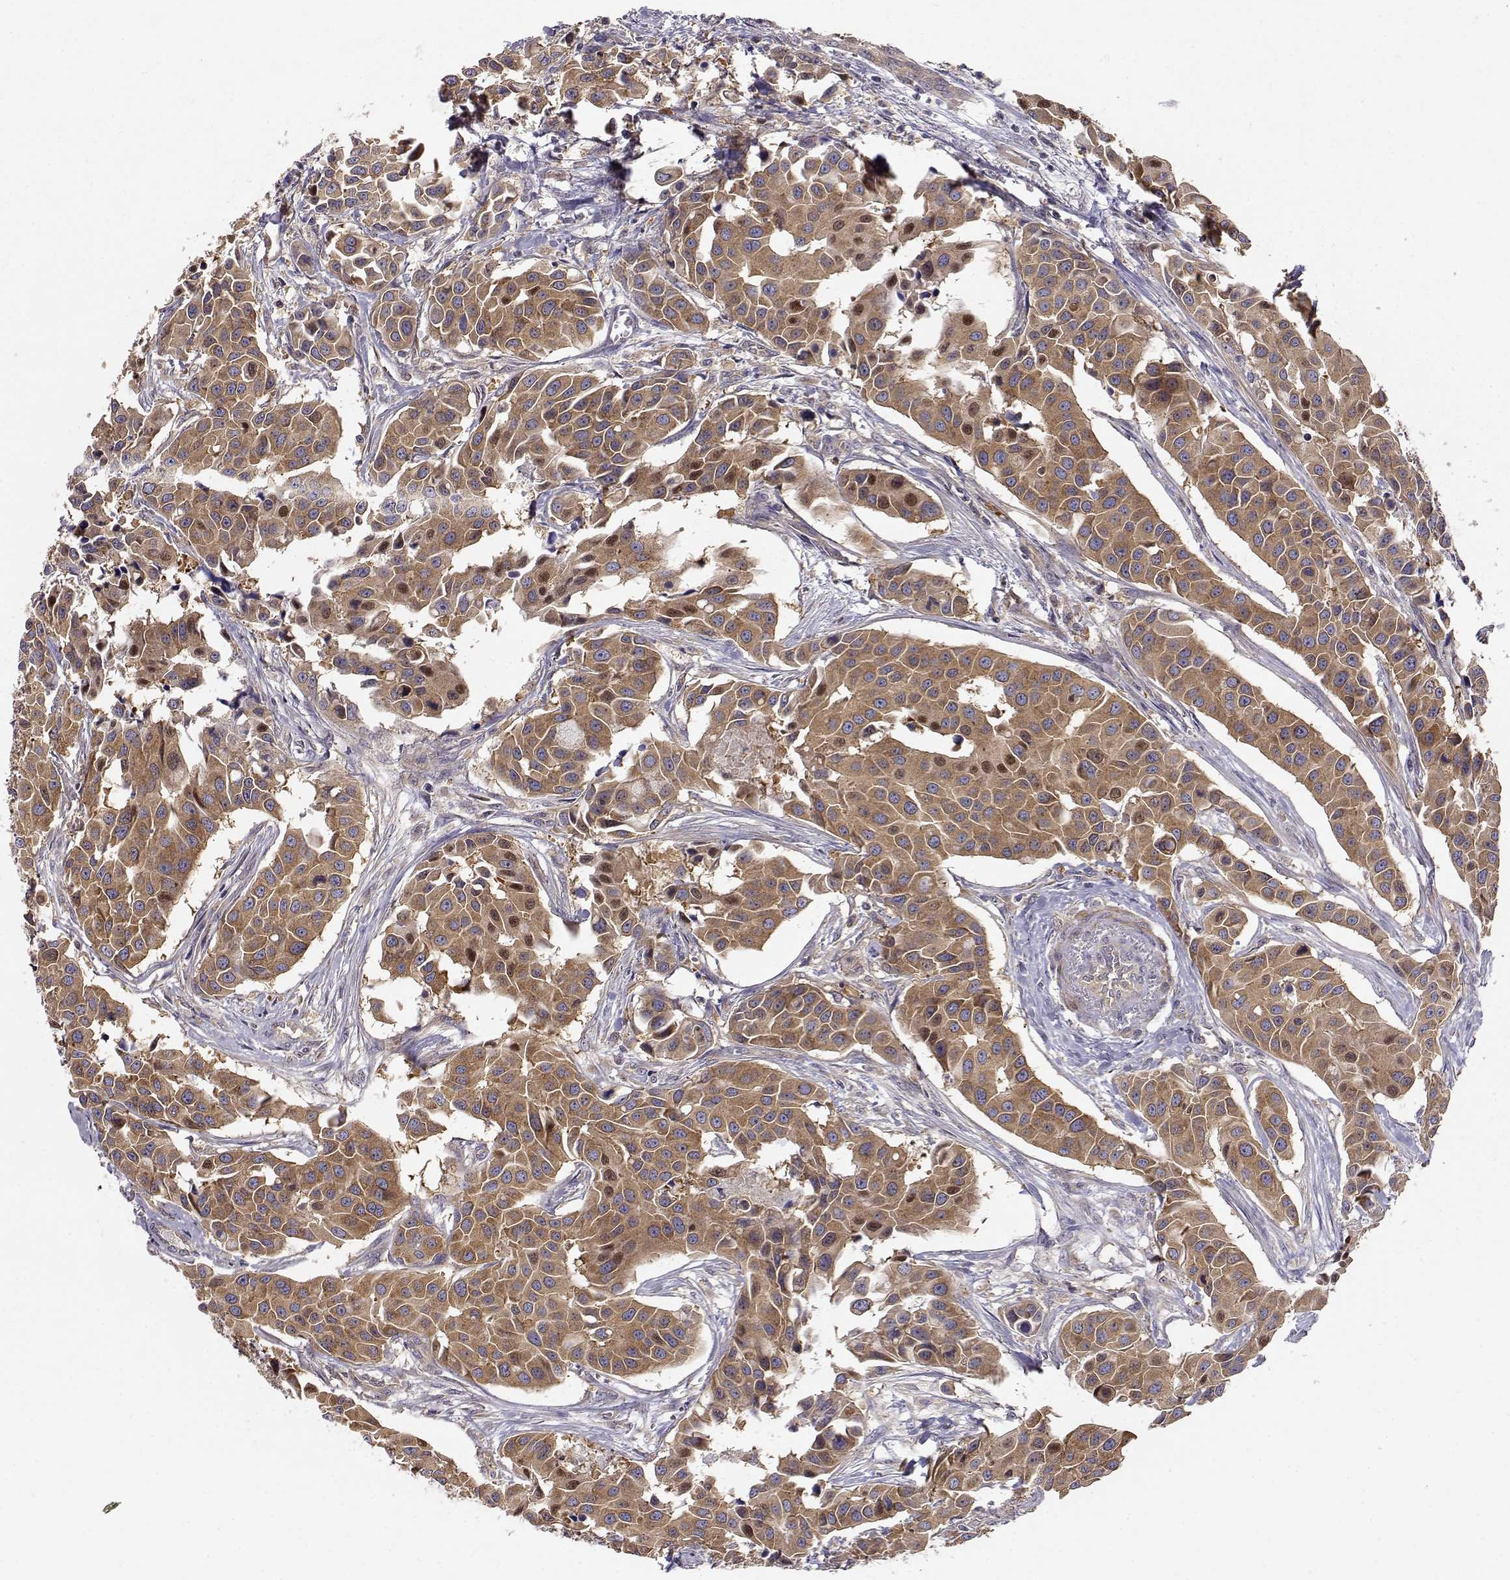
{"staining": {"intensity": "moderate", "quantity": ">75%", "location": "cytoplasmic/membranous"}, "tissue": "head and neck cancer", "cell_type": "Tumor cells", "image_type": "cancer", "snomed": [{"axis": "morphology", "description": "Adenocarcinoma, NOS"}, {"axis": "topography", "description": "Head-Neck"}], "caption": "DAB (3,3'-diaminobenzidine) immunohistochemical staining of human head and neck cancer (adenocarcinoma) shows moderate cytoplasmic/membranous protein staining in approximately >75% of tumor cells.", "gene": "PAIP1", "patient": {"sex": "male", "age": 76}}